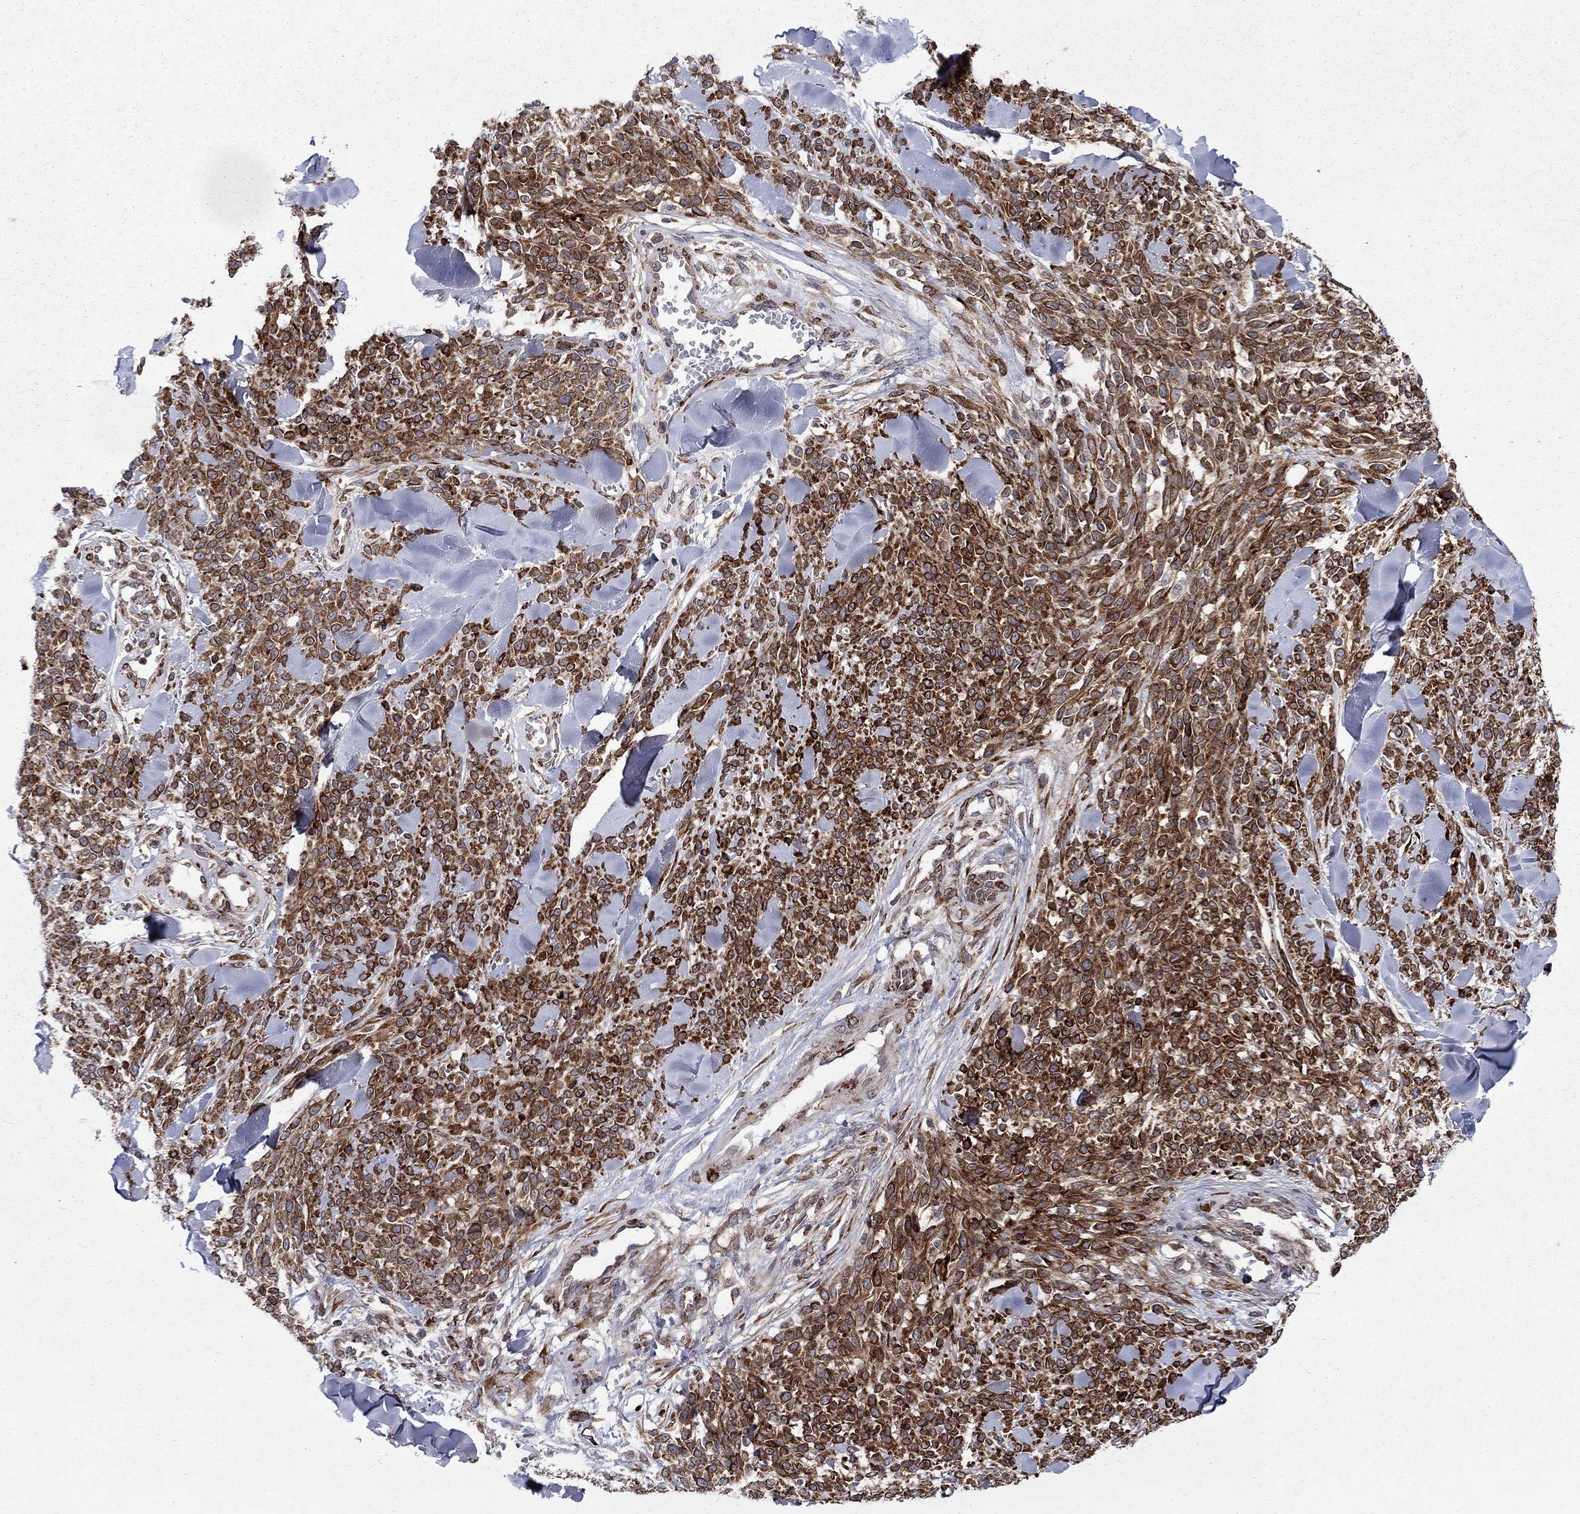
{"staining": {"intensity": "strong", "quantity": ">75%", "location": "cytoplasmic/membranous,nuclear"}, "tissue": "melanoma", "cell_type": "Tumor cells", "image_type": "cancer", "snomed": [{"axis": "morphology", "description": "Malignant melanoma, NOS"}, {"axis": "topography", "description": "Skin"}, {"axis": "topography", "description": "Skin of trunk"}], "caption": "Immunohistochemical staining of malignant melanoma reveals high levels of strong cytoplasmic/membranous and nuclear protein staining in approximately >75% of tumor cells.", "gene": "CAB39L", "patient": {"sex": "male", "age": 74}}